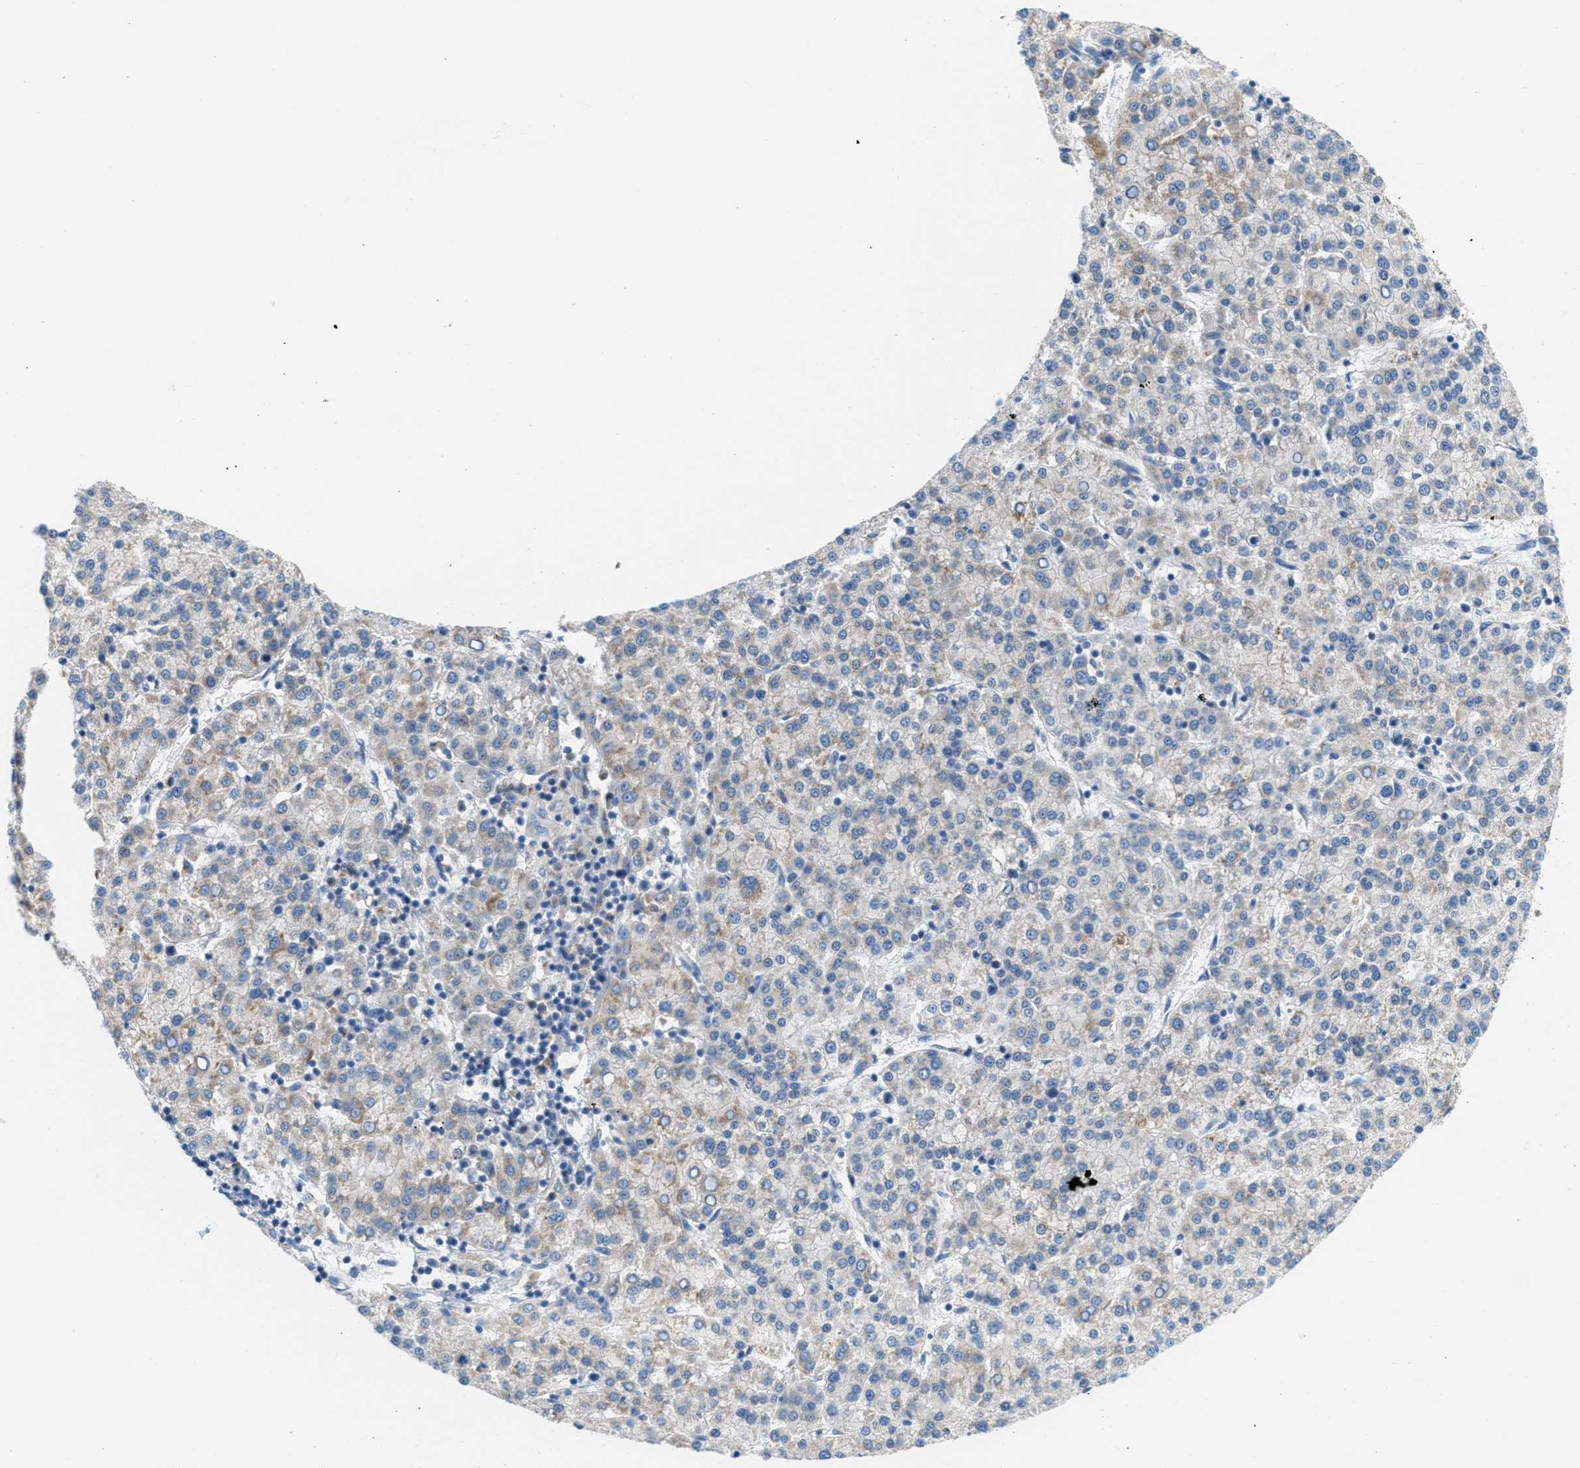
{"staining": {"intensity": "weak", "quantity": "25%-75%", "location": "cytoplasmic/membranous"}, "tissue": "liver cancer", "cell_type": "Tumor cells", "image_type": "cancer", "snomed": [{"axis": "morphology", "description": "Carcinoma, Hepatocellular, NOS"}, {"axis": "topography", "description": "Liver"}], "caption": "A low amount of weak cytoplasmic/membranous expression is seen in about 25%-75% of tumor cells in liver cancer (hepatocellular carcinoma) tissue.", "gene": "PTDSS1", "patient": {"sex": "female", "age": 58}}